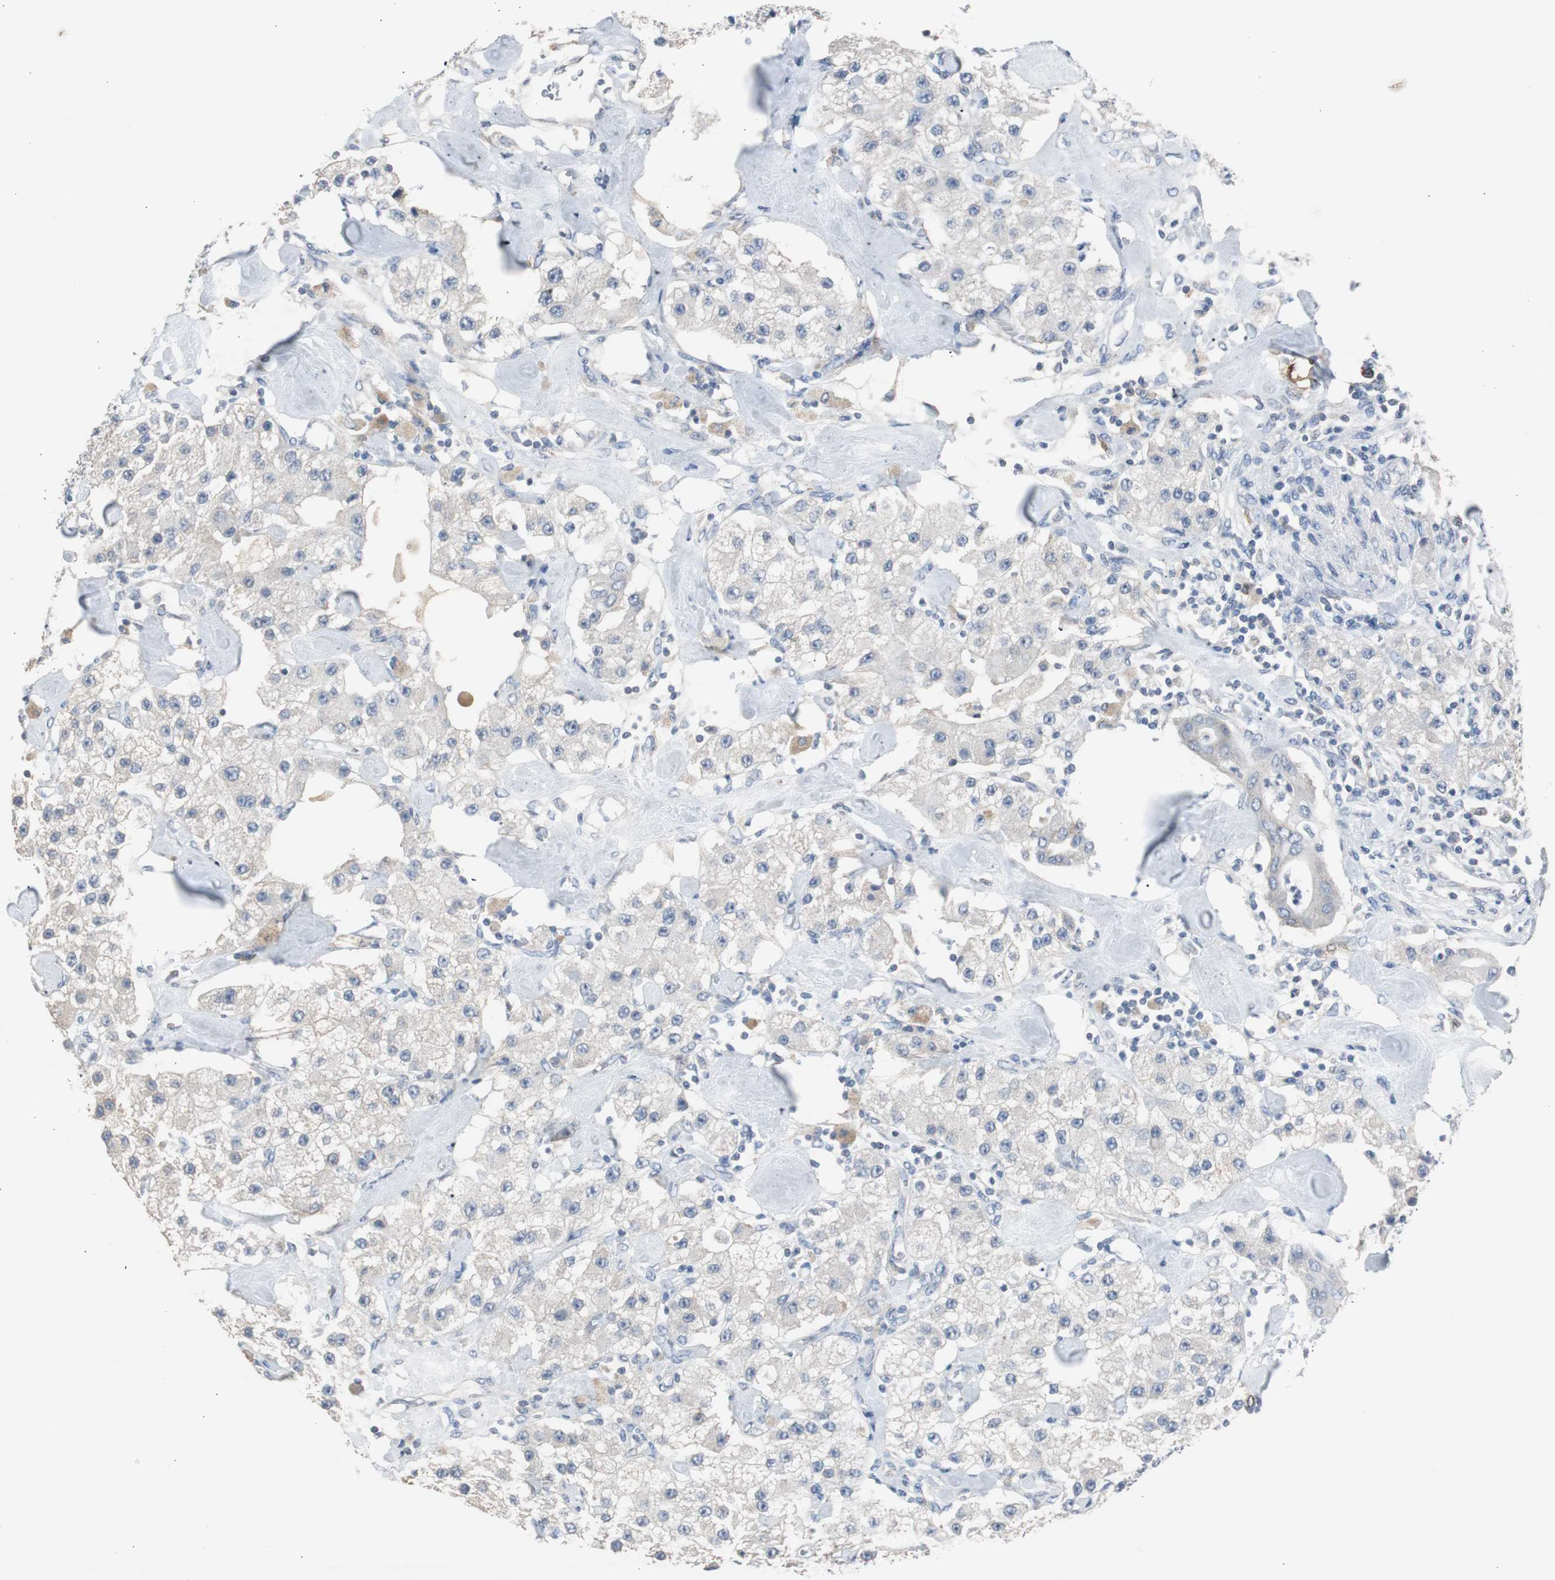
{"staining": {"intensity": "negative", "quantity": "none", "location": "none"}, "tissue": "carcinoid", "cell_type": "Tumor cells", "image_type": "cancer", "snomed": [{"axis": "morphology", "description": "Carcinoid, malignant, NOS"}, {"axis": "topography", "description": "Pancreas"}], "caption": "Immunohistochemical staining of carcinoid reveals no significant positivity in tumor cells. The staining is performed using DAB brown chromogen with nuclei counter-stained in using hematoxylin.", "gene": "TK1", "patient": {"sex": "male", "age": 41}}